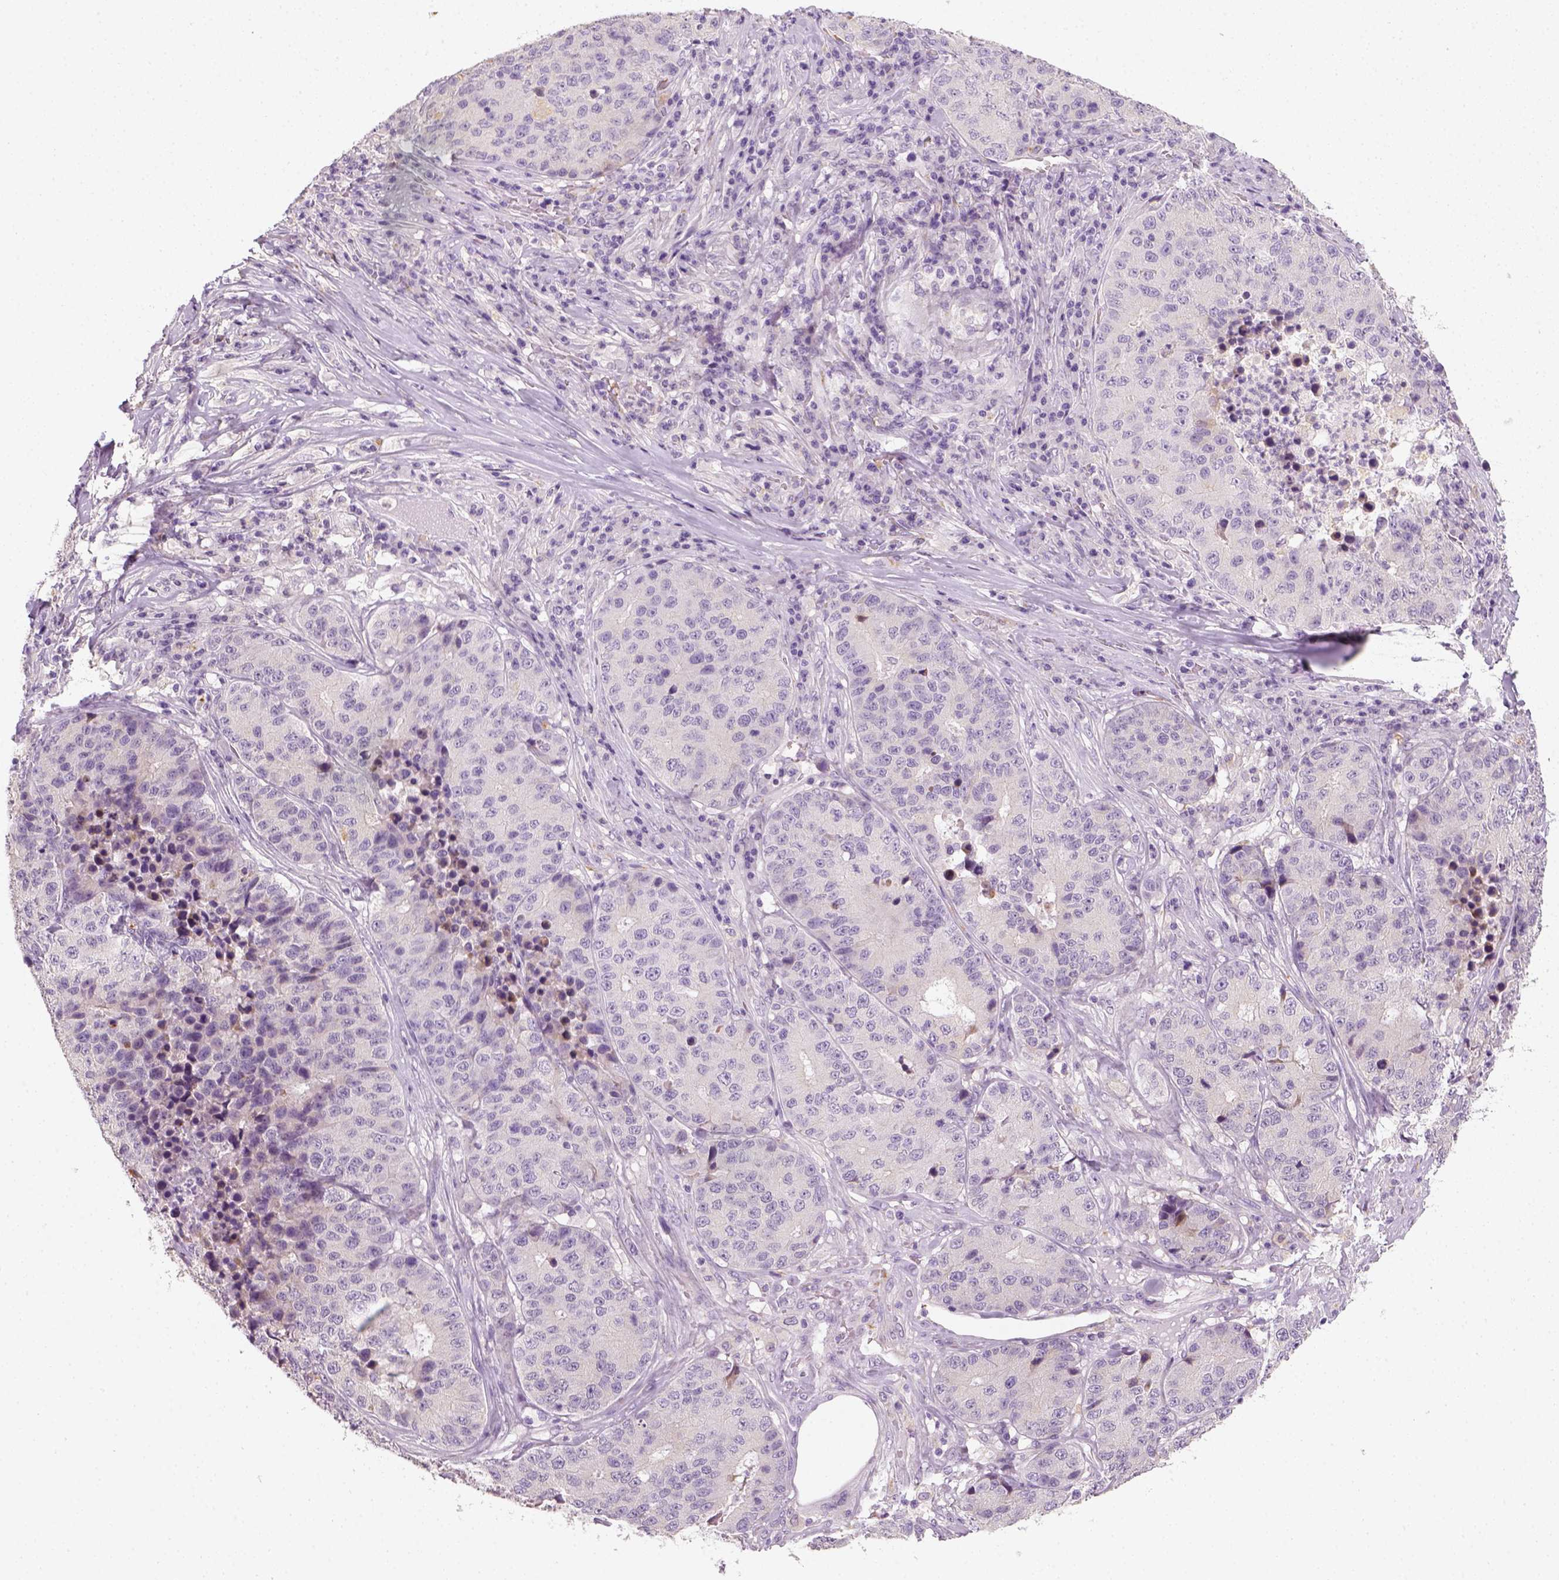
{"staining": {"intensity": "negative", "quantity": "none", "location": "none"}, "tissue": "stomach cancer", "cell_type": "Tumor cells", "image_type": "cancer", "snomed": [{"axis": "morphology", "description": "Adenocarcinoma, NOS"}, {"axis": "topography", "description": "Stomach"}], "caption": "Immunohistochemical staining of stomach adenocarcinoma shows no significant staining in tumor cells.", "gene": "FAM163B", "patient": {"sex": "male", "age": 71}}